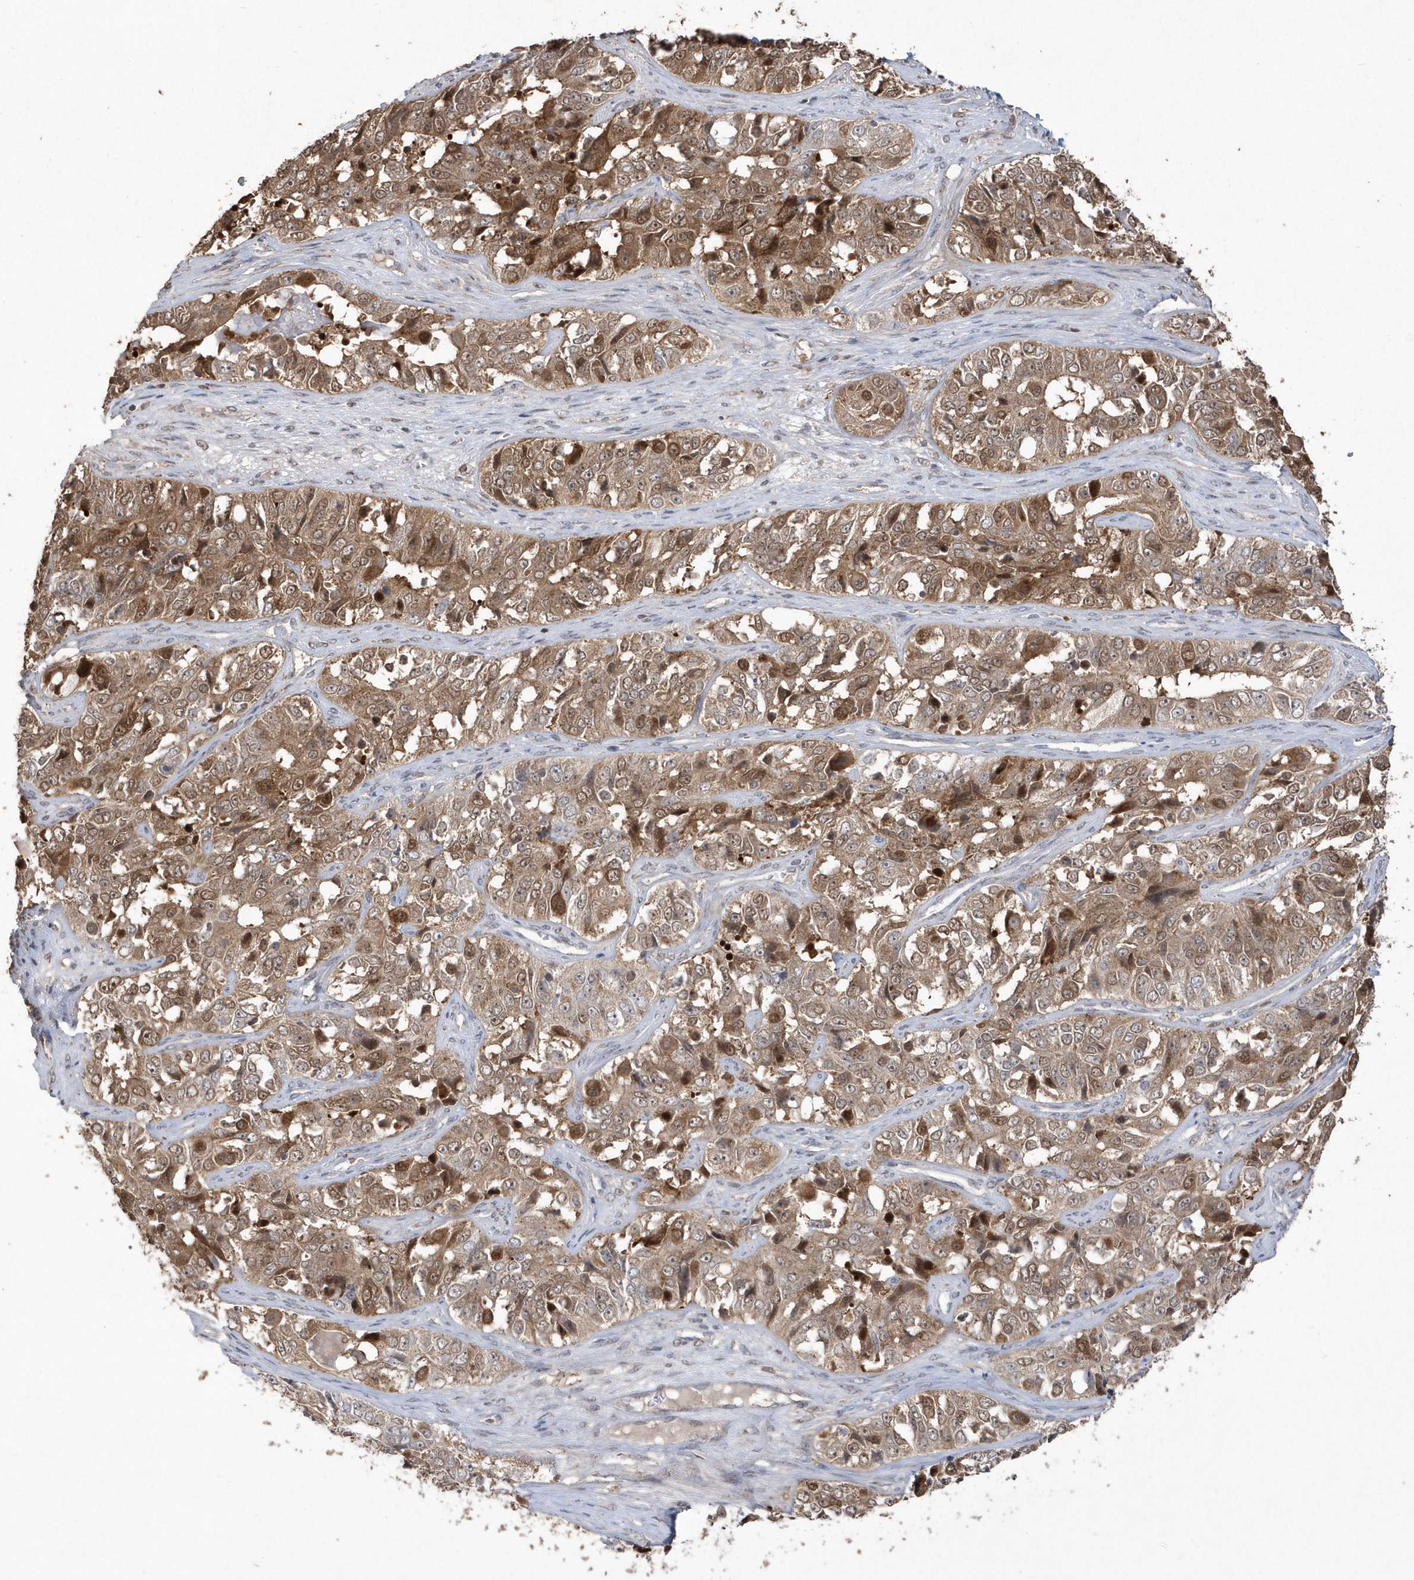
{"staining": {"intensity": "moderate", "quantity": ">75%", "location": "cytoplasmic/membranous,nuclear"}, "tissue": "ovarian cancer", "cell_type": "Tumor cells", "image_type": "cancer", "snomed": [{"axis": "morphology", "description": "Carcinoma, endometroid"}, {"axis": "topography", "description": "Ovary"}], "caption": "Immunohistochemistry (IHC) image of human ovarian cancer stained for a protein (brown), which displays medium levels of moderate cytoplasmic/membranous and nuclear expression in approximately >75% of tumor cells.", "gene": "GEMIN6", "patient": {"sex": "female", "age": 51}}